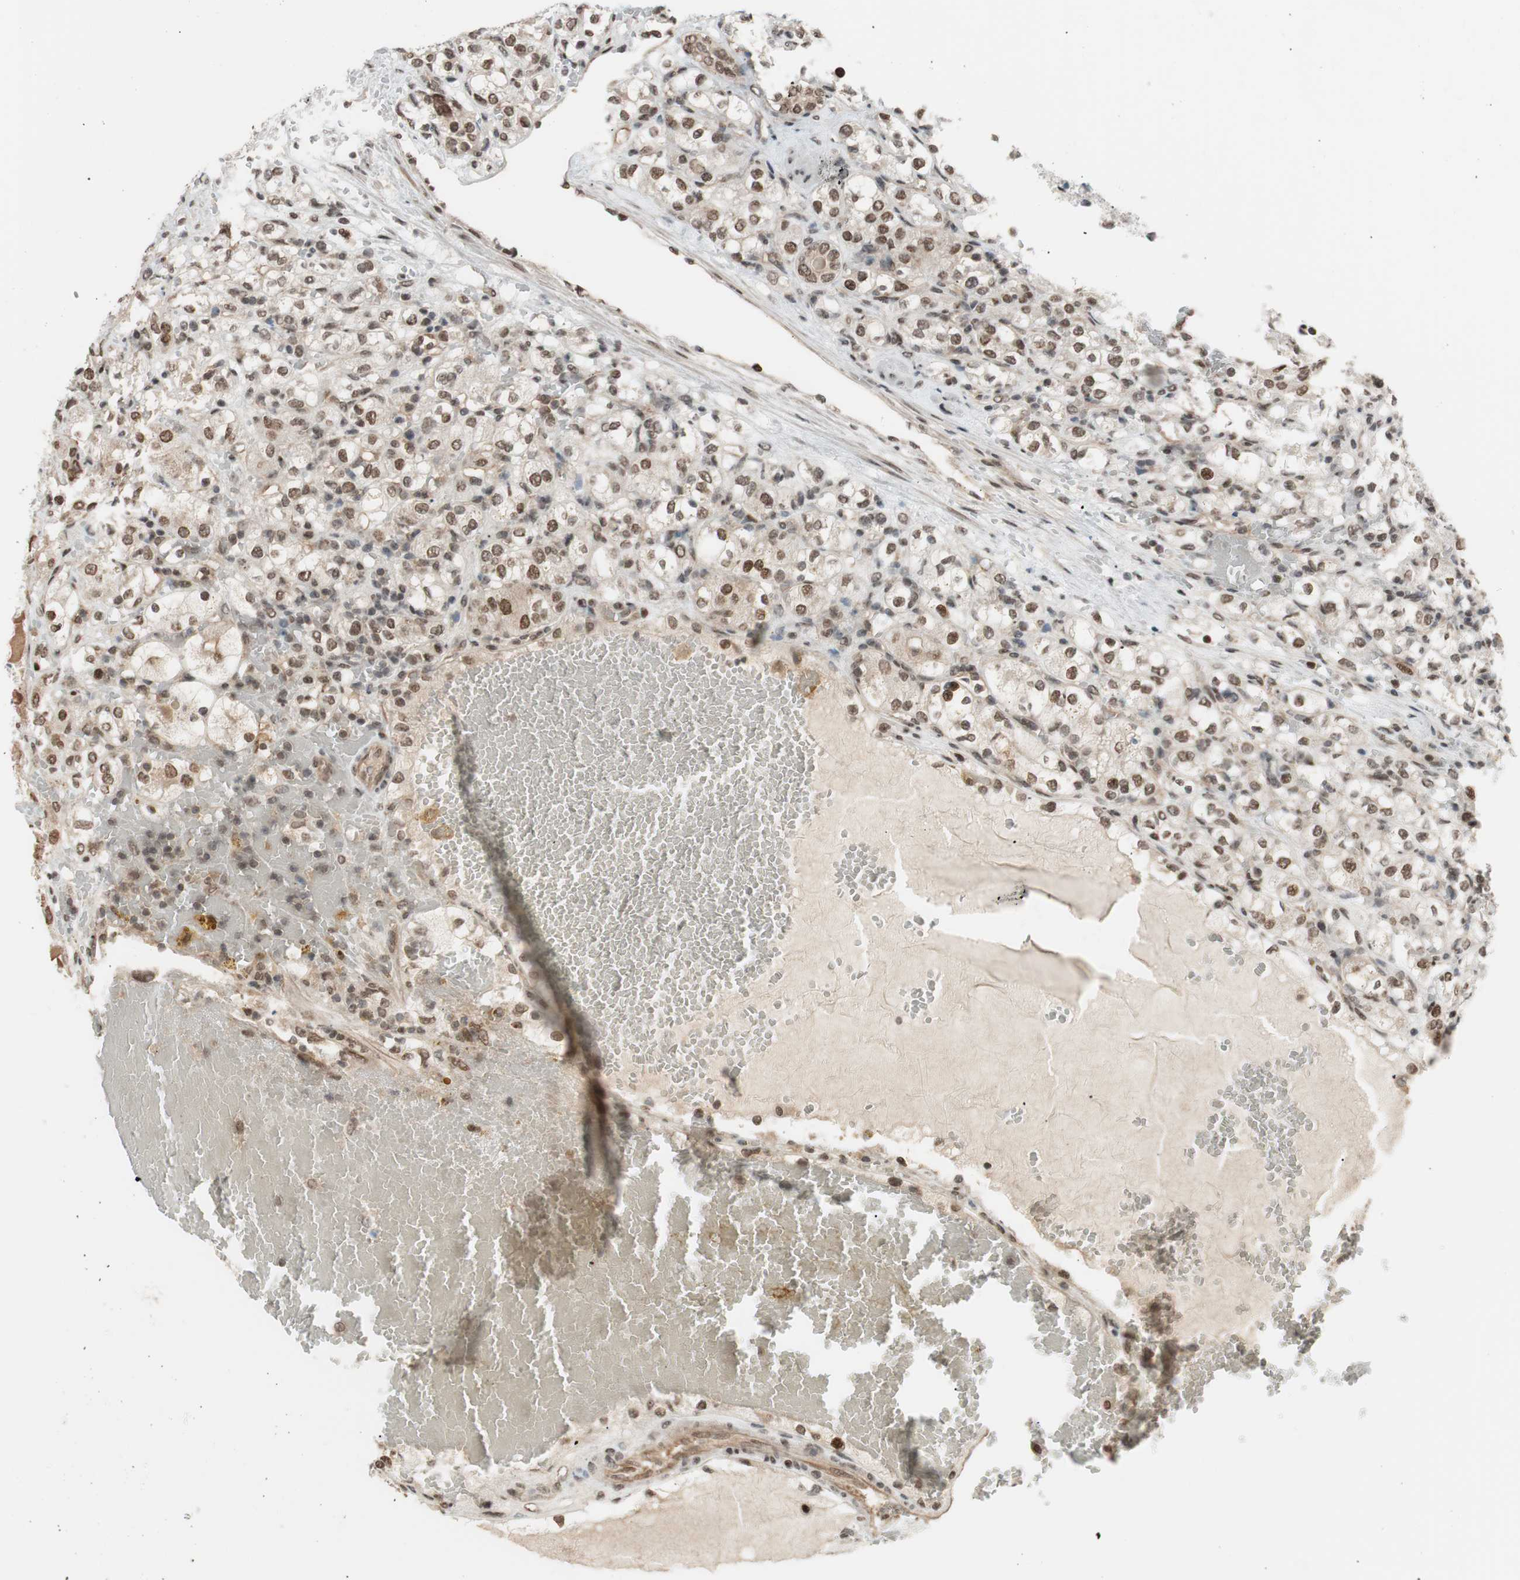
{"staining": {"intensity": "weak", "quantity": ">75%", "location": "nuclear"}, "tissue": "renal cancer", "cell_type": "Tumor cells", "image_type": "cancer", "snomed": [{"axis": "morphology", "description": "Normal tissue, NOS"}, {"axis": "morphology", "description": "Adenocarcinoma, NOS"}, {"axis": "topography", "description": "Kidney"}], "caption": "Immunohistochemistry (IHC) staining of renal adenocarcinoma, which displays low levels of weak nuclear staining in about >75% of tumor cells indicating weak nuclear protein expression. The staining was performed using DAB (brown) for protein detection and nuclei were counterstained in hematoxylin (blue).", "gene": "SUFU", "patient": {"sex": "male", "age": 61}}